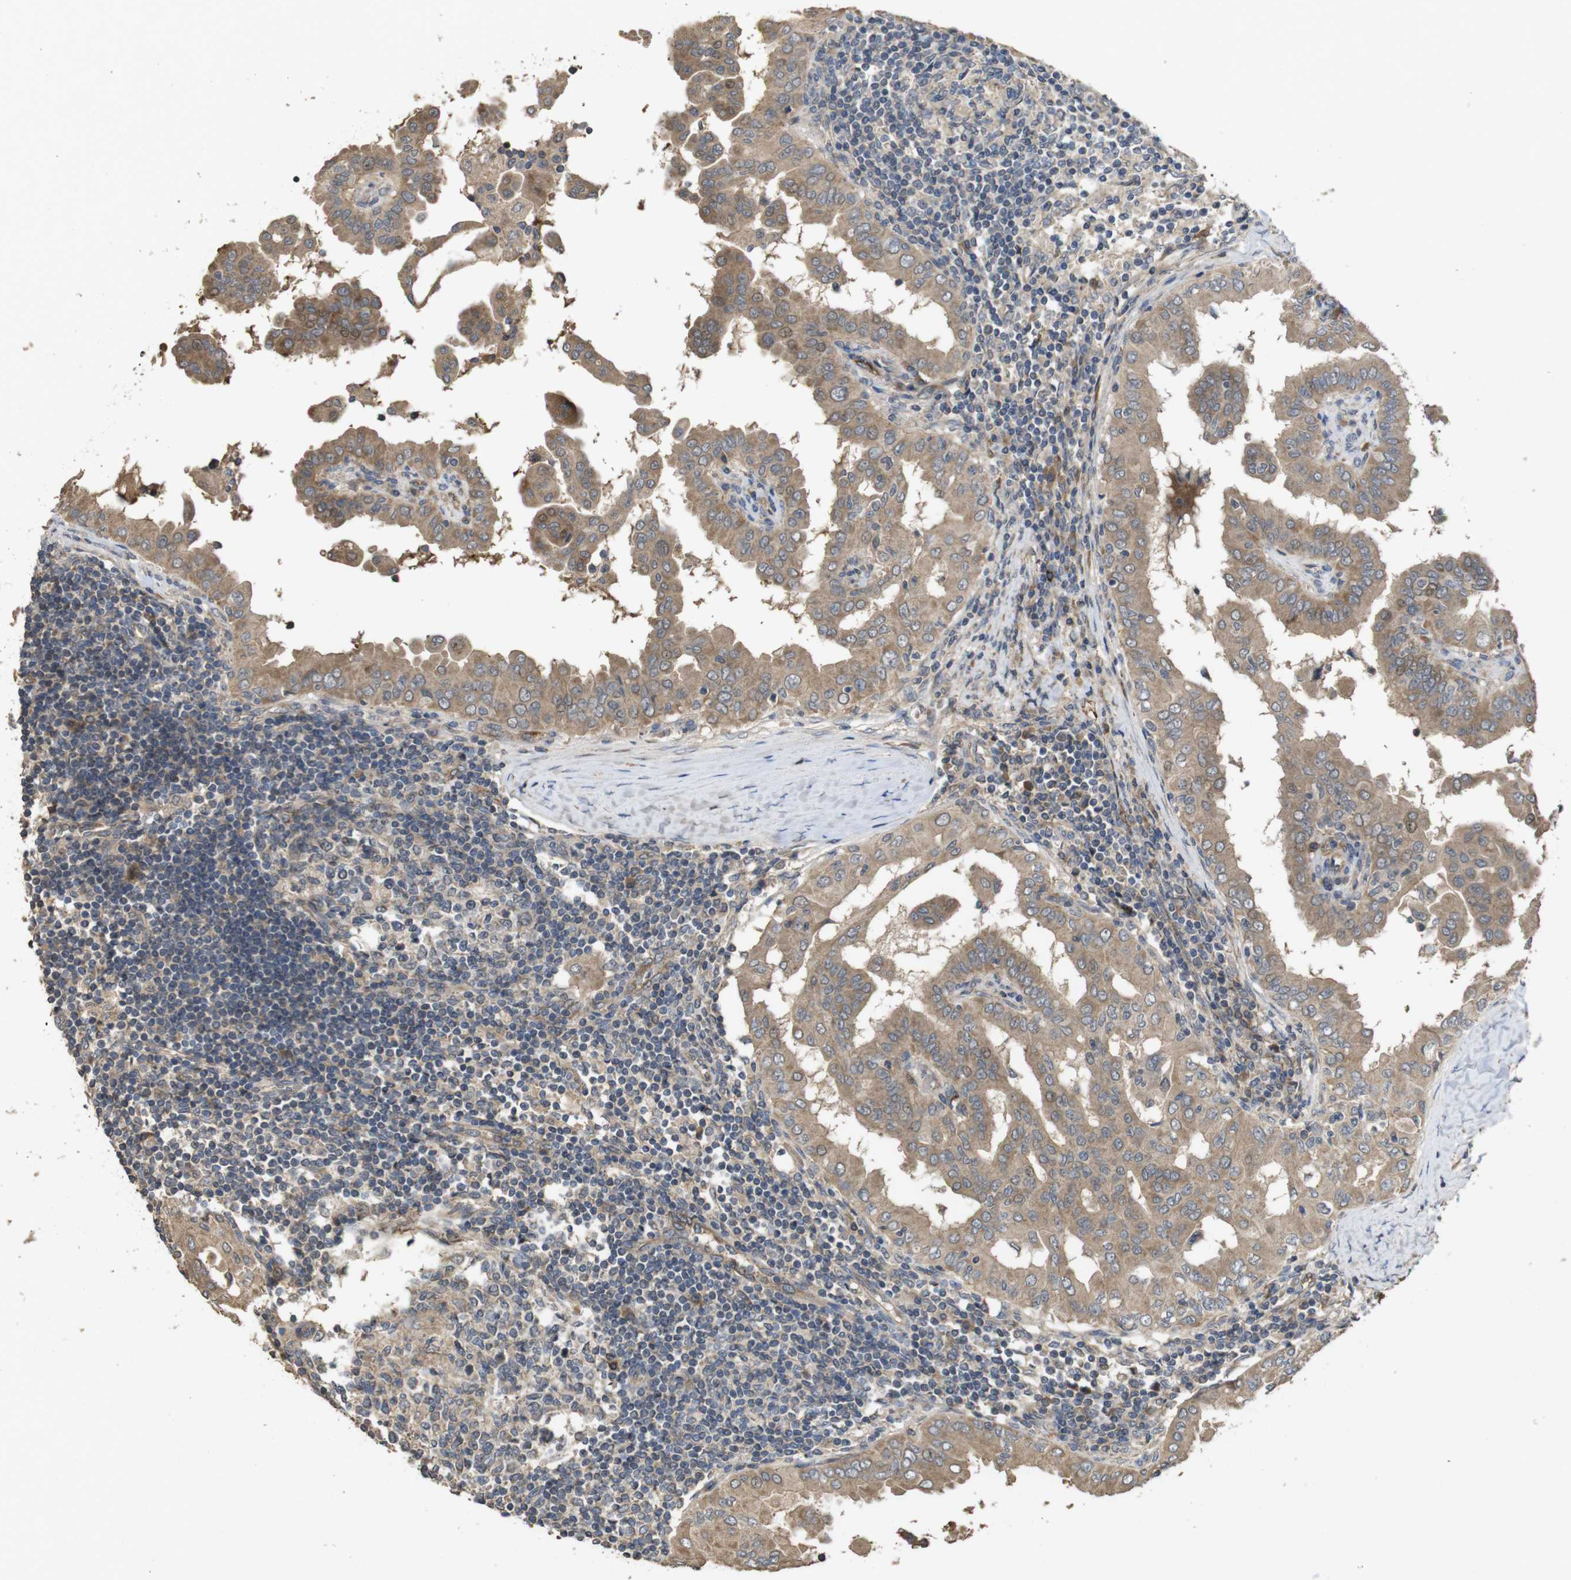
{"staining": {"intensity": "weak", "quantity": ">75%", "location": "cytoplasmic/membranous"}, "tissue": "thyroid cancer", "cell_type": "Tumor cells", "image_type": "cancer", "snomed": [{"axis": "morphology", "description": "Papillary adenocarcinoma, NOS"}, {"axis": "topography", "description": "Thyroid gland"}], "caption": "An IHC micrograph of neoplastic tissue is shown. Protein staining in brown labels weak cytoplasmic/membranous positivity in thyroid papillary adenocarcinoma within tumor cells.", "gene": "PCDHB10", "patient": {"sex": "male", "age": 33}}